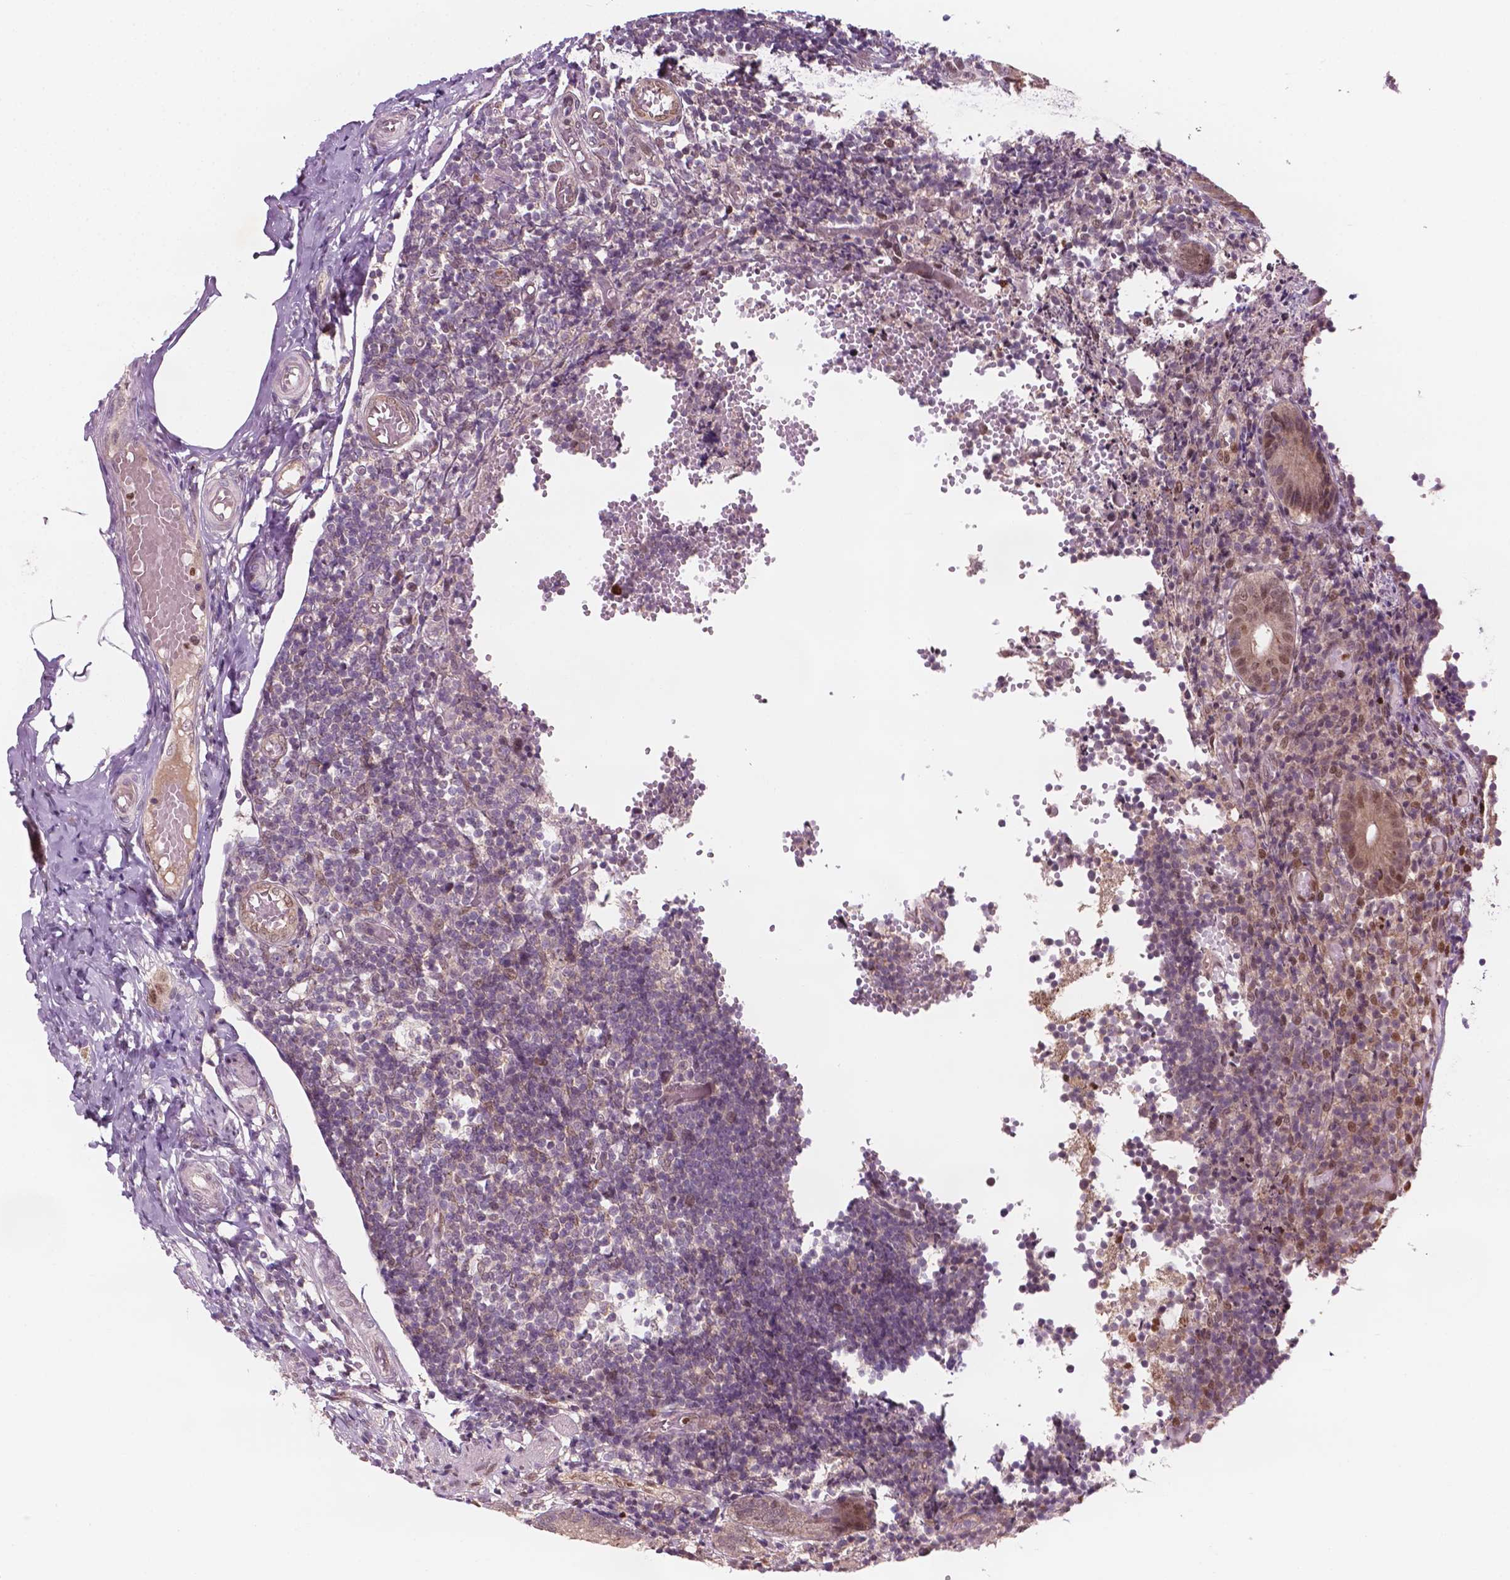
{"staining": {"intensity": "moderate", "quantity": ">75%", "location": "cytoplasmic/membranous,nuclear"}, "tissue": "appendix", "cell_type": "Glandular cells", "image_type": "normal", "snomed": [{"axis": "morphology", "description": "Normal tissue, NOS"}, {"axis": "topography", "description": "Appendix"}], "caption": "Immunohistochemical staining of normal human appendix shows >75% levels of moderate cytoplasmic/membranous,nuclear protein staining in approximately >75% of glandular cells.", "gene": "NFAT5", "patient": {"sex": "female", "age": 32}}